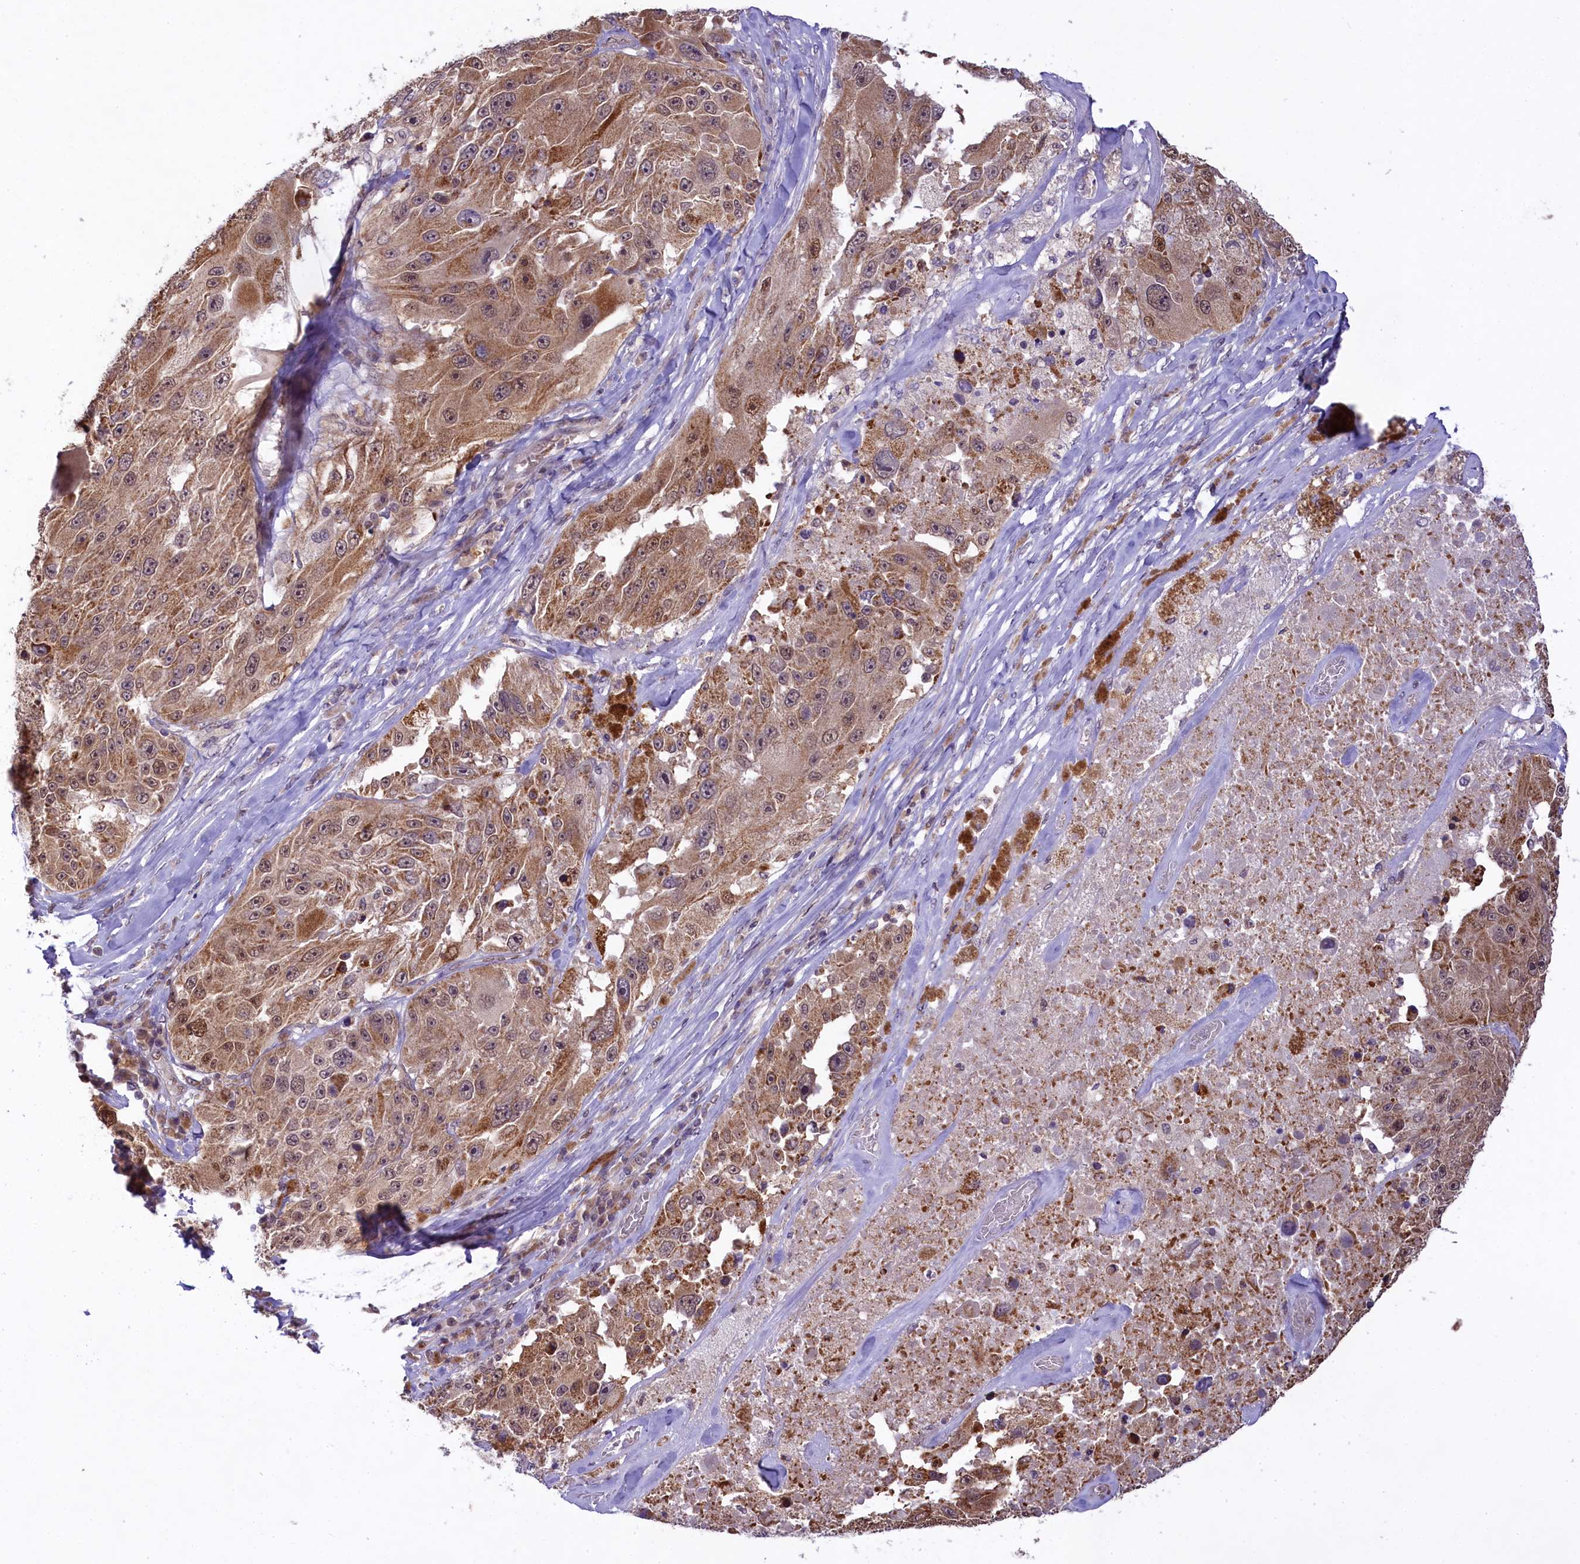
{"staining": {"intensity": "moderate", "quantity": ">75%", "location": "cytoplasmic/membranous,nuclear"}, "tissue": "melanoma", "cell_type": "Tumor cells", "image_type": "cancer", "snomed": [{"axis": "morphology", "description": "Malignant melanoma, Metastatic site"}, {"axis": "topography", "description": "Lymph node"}], "caption": "Malignant melanoma (metastatic site) stained for a protein (brown) shows moderate cytoplasmic/membranous and nuclear positive expression in approximately >75% of tumor cells.", "gene": "CARD8", "patient": {"sex": "male", "age": 62}}